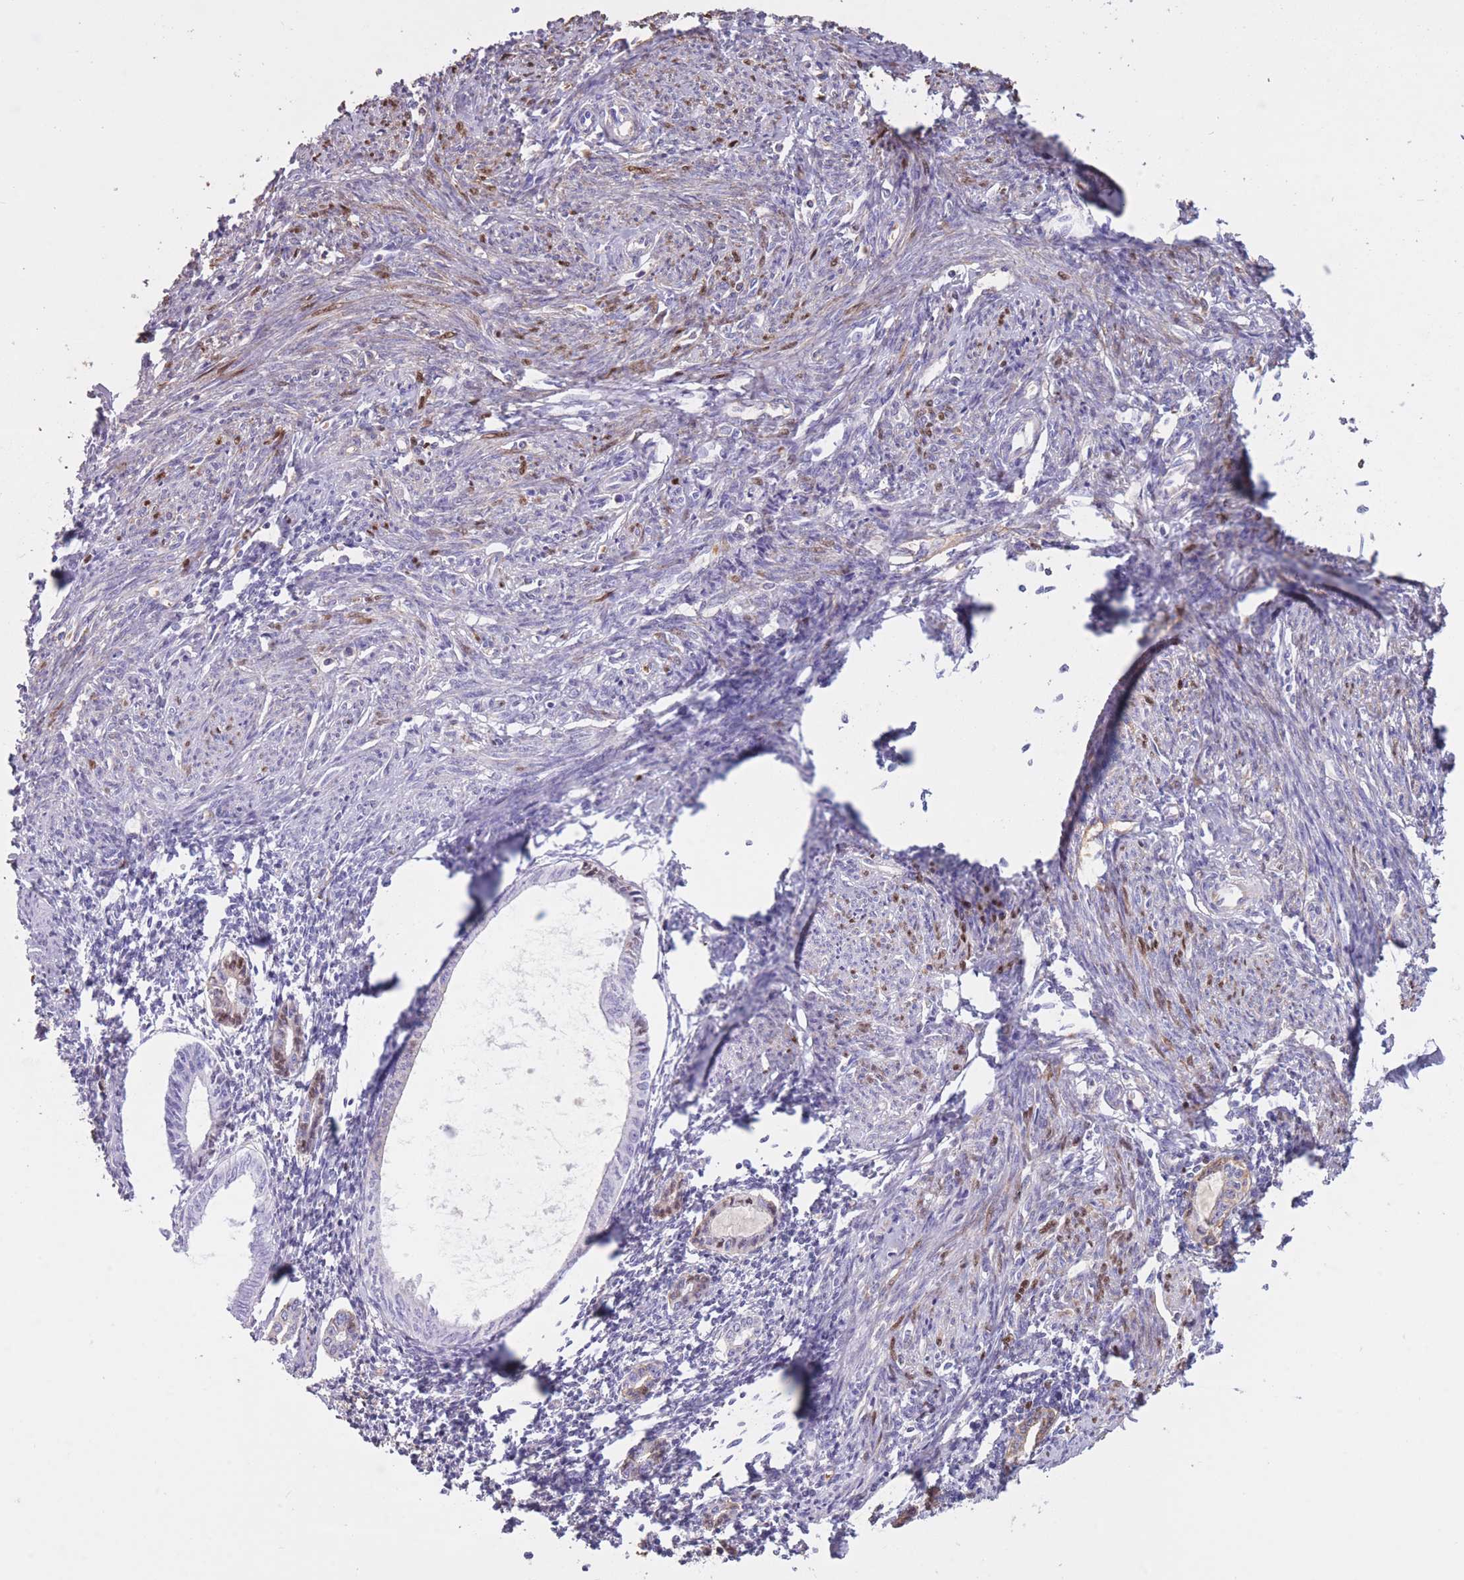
{"staining": {"intensity": "moderate", "quantity": "<25%", "location": "nuclear"}, "tissue": "endometrium", "cell_type": "Cells in endometrial stroma", "image_type": "normal", "snomed": [{"axis": "morphology", "description": "Normal tissue, NOS"}, {"axis": "topography", "description": "Endometrium"}], "caption": "This is a histology image of IHC staining of normal endometrium, which shows moderate staining in the nuclear of cells in endometrial stroma.", "gene": "AP3S1", "patient": {"sex": "female", "age": 63}}